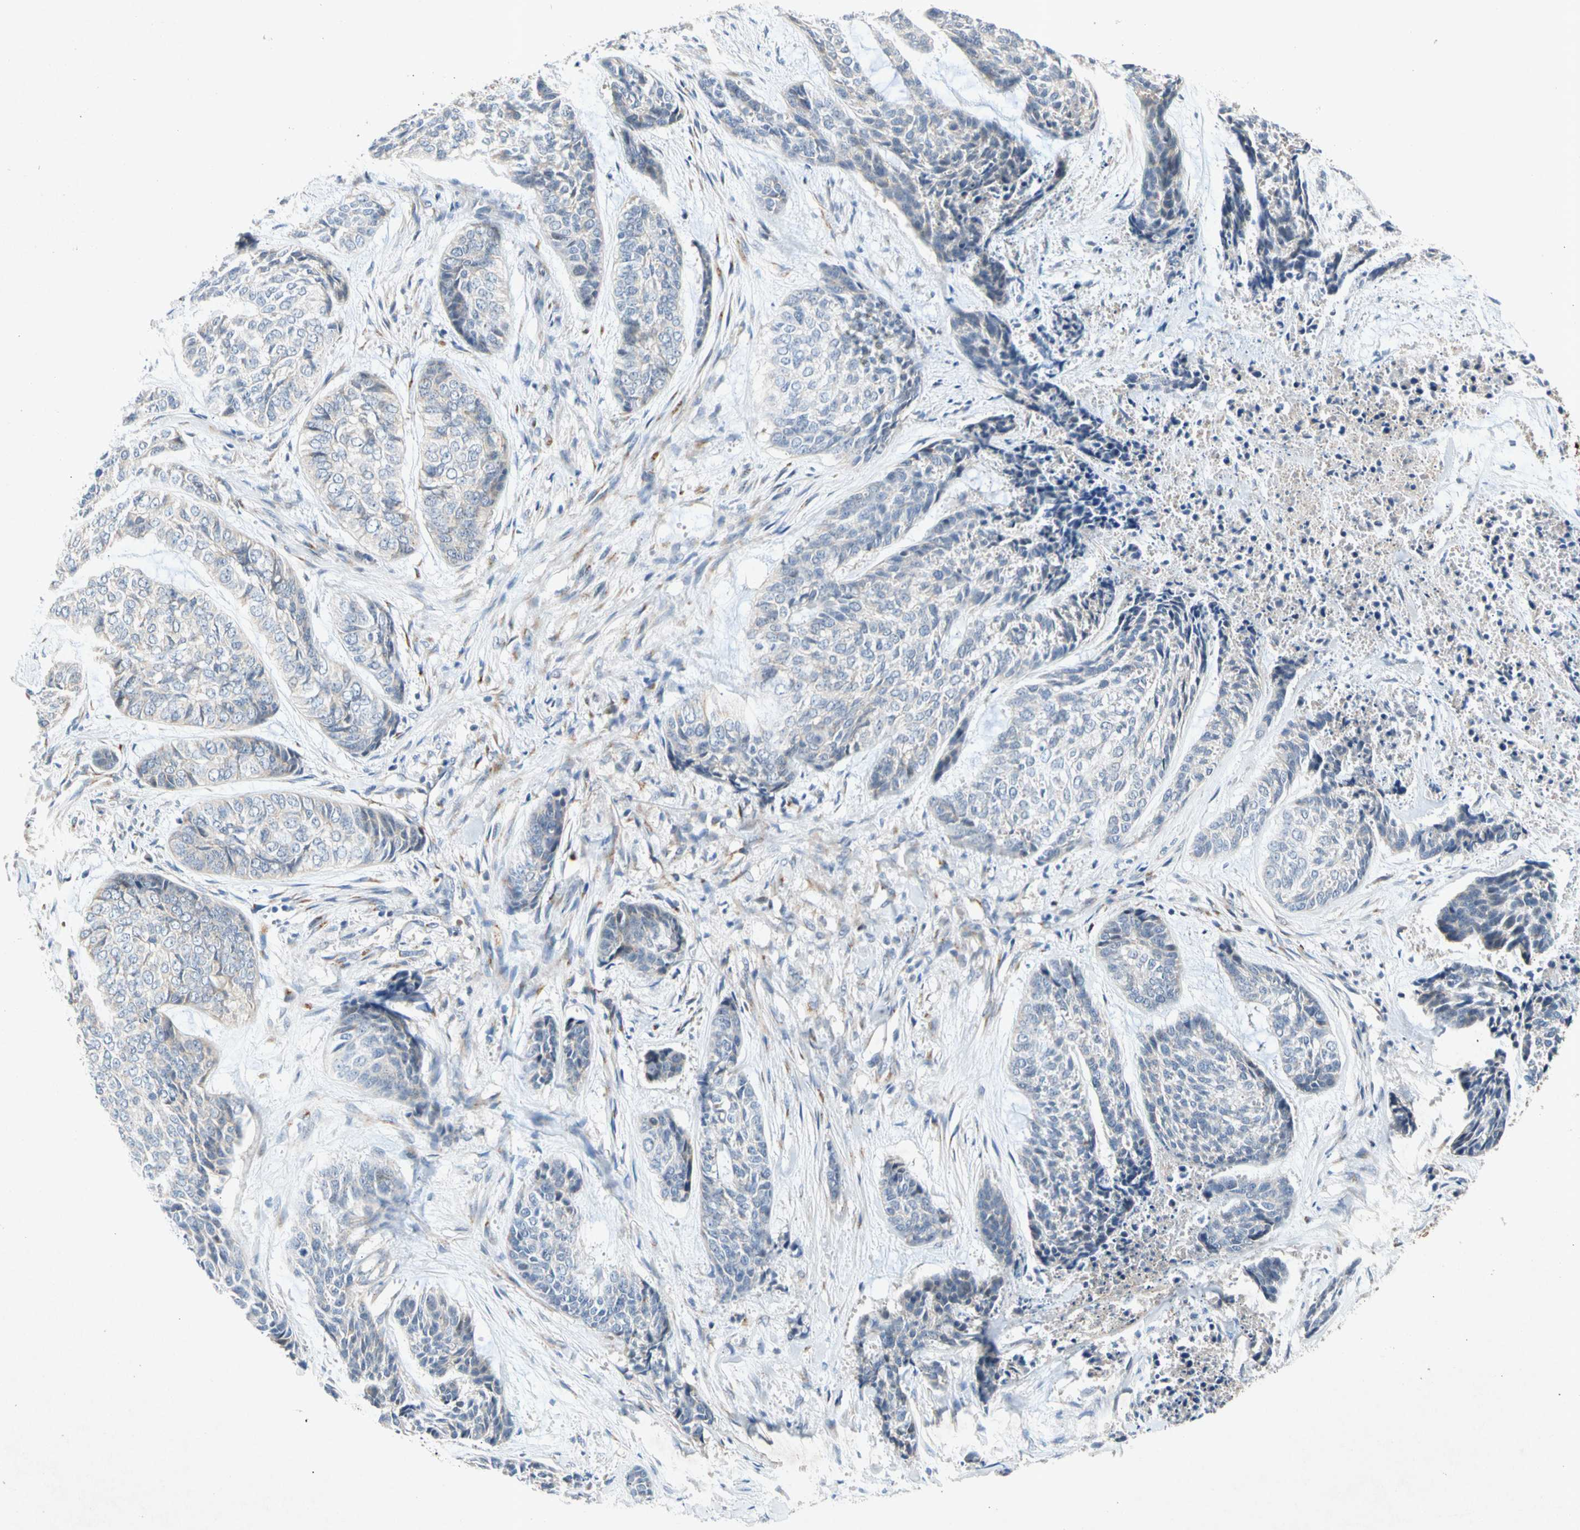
{"staining": {"intensity": "negative", "quantity": "none", "location": "none"}, "tissue": "skin cancer", "cell_type": "Tumor cells", "image_type": "cancer", "snomed": [{"axis": "morphology", "description": "Basal cell carcinoma"}, {"axis": "topography", "description": "Skin"}], "caption": "IHC micrograph of neoplastic tissue: human skin cancer (basal cell carcinoma) stained with DAB (3,3'-diaminobenzidine) shows no significant protein positivity in tumor cells.", "gene": "GASK1B", "patient": {"sex": "female", "age": 64}}